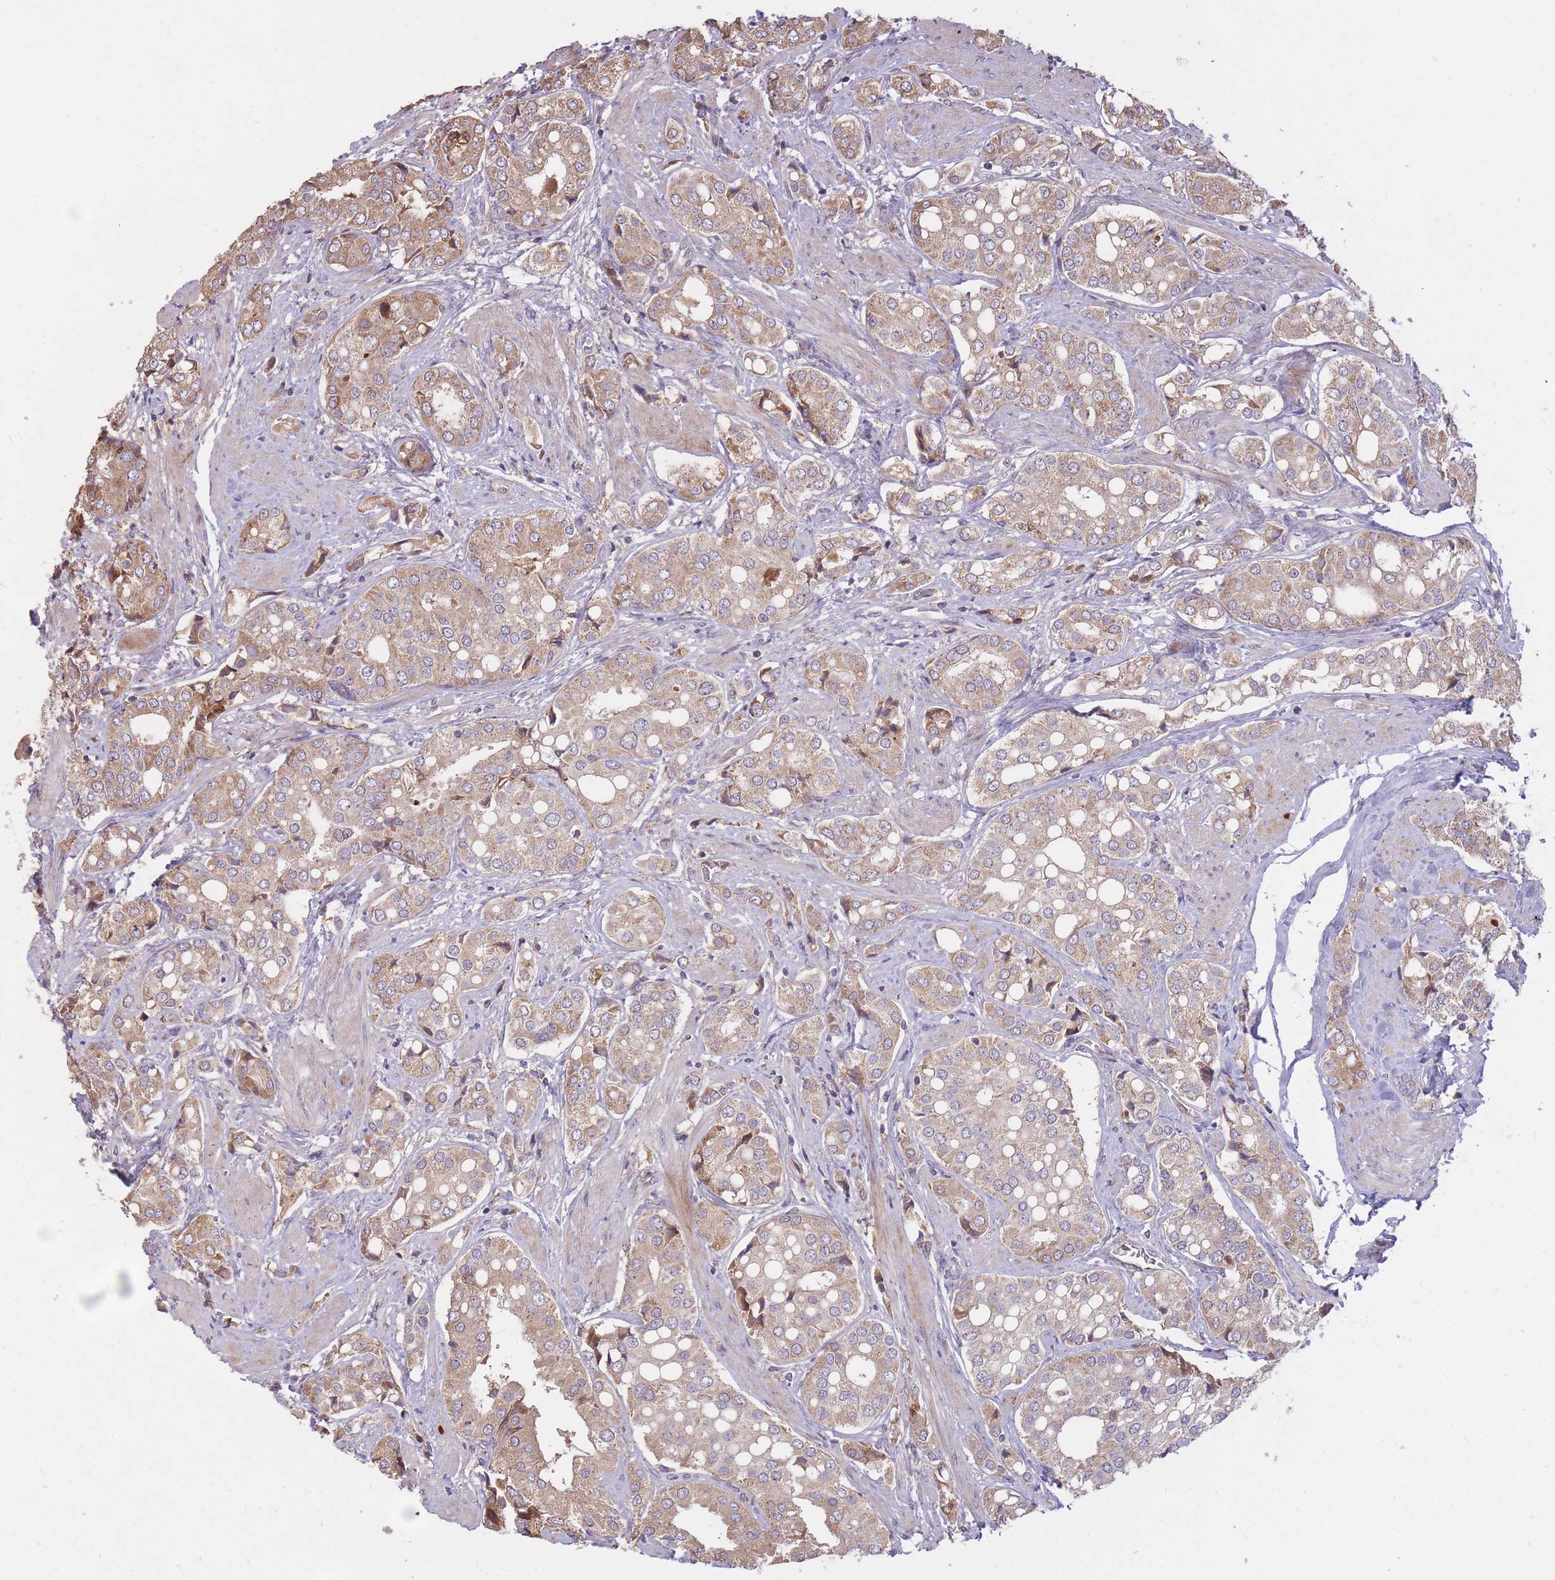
{"staining": {"intensity": "weak", "quantity": "25%-75%", "location": "cytoplasmic/membranous"}, "tissue": "prostate cancer", "cell_type": "Tumor cells", "image_type": "cancer", "snomed": [{"axis": "morphology", "description": "Adenocarcinoma, High grade"}, {"axis": "topography", "description": "Prostate"}], "caption": "Immunohistochemistry photomicrograph of neoplastic tissue: prostate cancer (adenocarcinoma (high-grade)) stained using immunohistochemistry exhibits low levels of weak protein expression localized specifically in the cytoplasmic/membranous of tumor cells, appearing as a cytoplasmic/membranous brown color.", "gene": "IGF2BP2", "patient": {"sex": "male", "age": 71}}